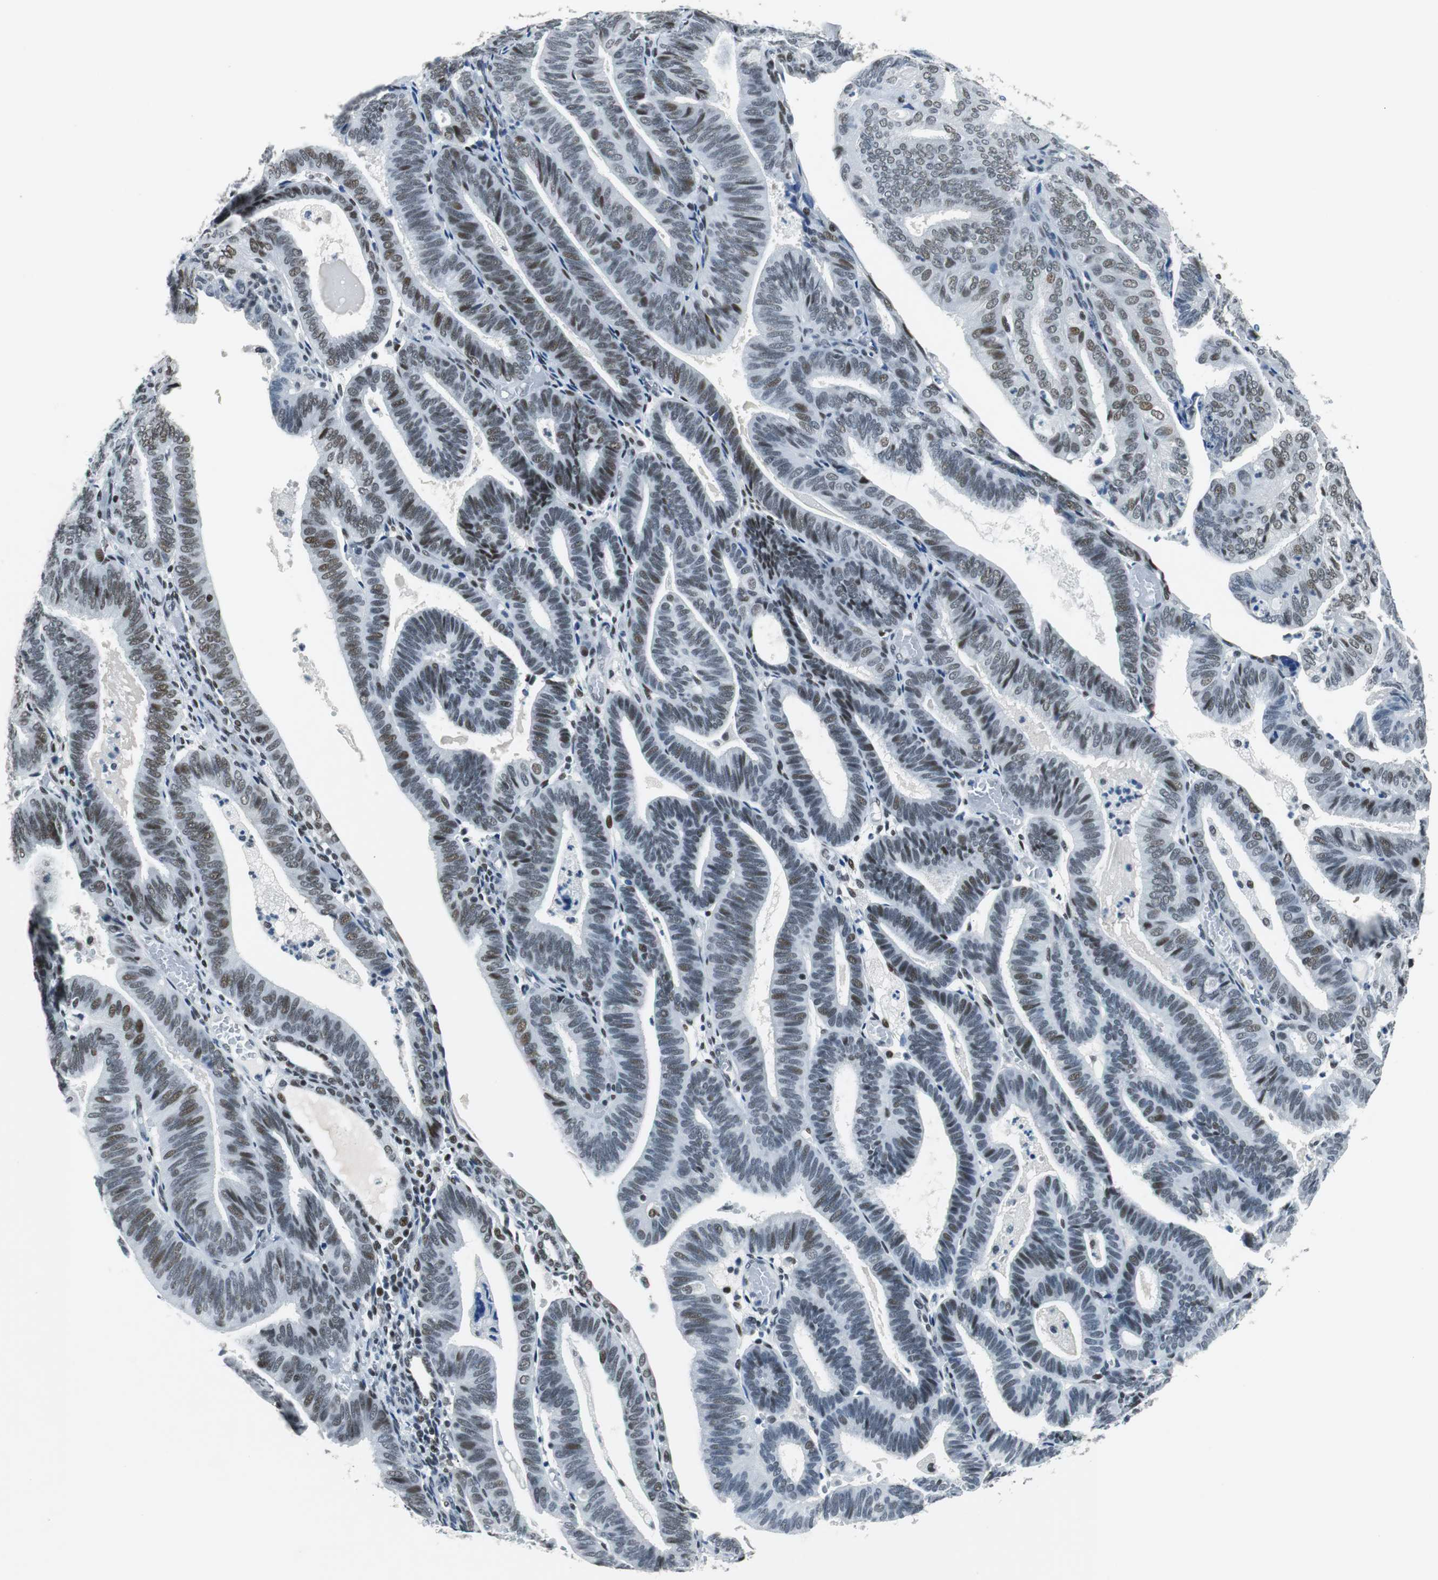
{"staining": {"intensity": "weak", "quantity": "25%-75%", "location": "nuclear"}, "tissue": "endometrial cancer", "cell_type": "Tumor cells", "image_type": "cancer", "snomed": [{"axis": "morphology", "description": "Adenocarcinoma, NOS"}, {"axis": "topography", "description": "Uterus"}], "caption": "Approximately 25%-75% of tumor cells in endometrial cancer display weak nuclear protein staining as visualized by brown immunohistochemical staining.", "gene": "HDAC3", "patient": {"sex": "female", "age": 60}}